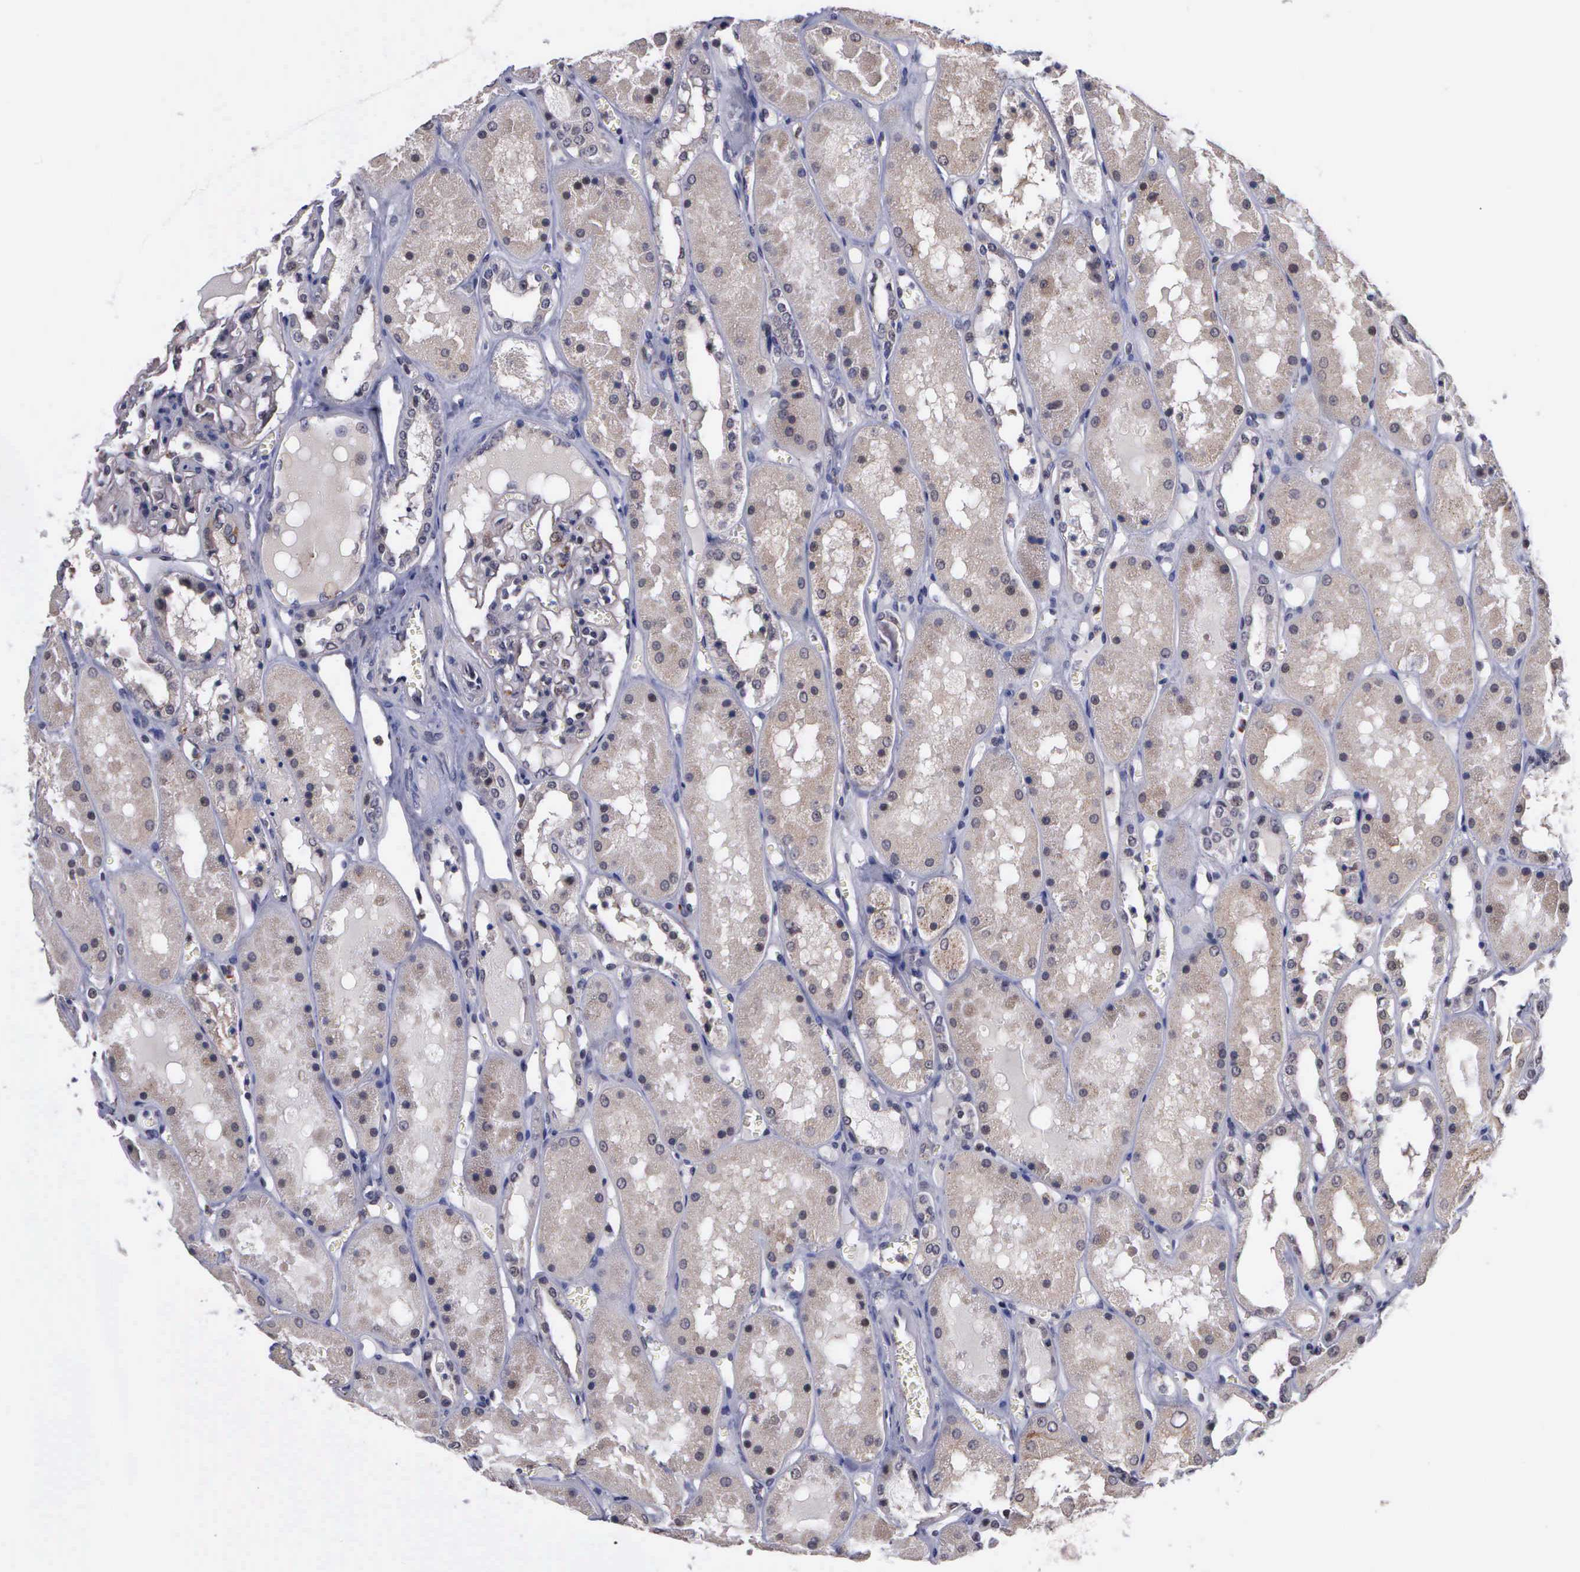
{"staining": {"intensity": "negative", "quantity": "none", "location": "none"}, "tissue": "kidney", "cell_type": "Cells in glomeruli", "image_type": "normal", "snomed": [{"axis": "morphology", "description": "Normal tissue, NOS"}, {"axis": "topography", "description": "Kidney"}], "caption": "This histopathology image is of benign kidney stained with IHC to label a protein in brown with the nuclei are counter-stained blue. There is no staining in cells in glomeruli.", "gene": "MAP3K9", "patient": {"sex": "male", "age": 36}}